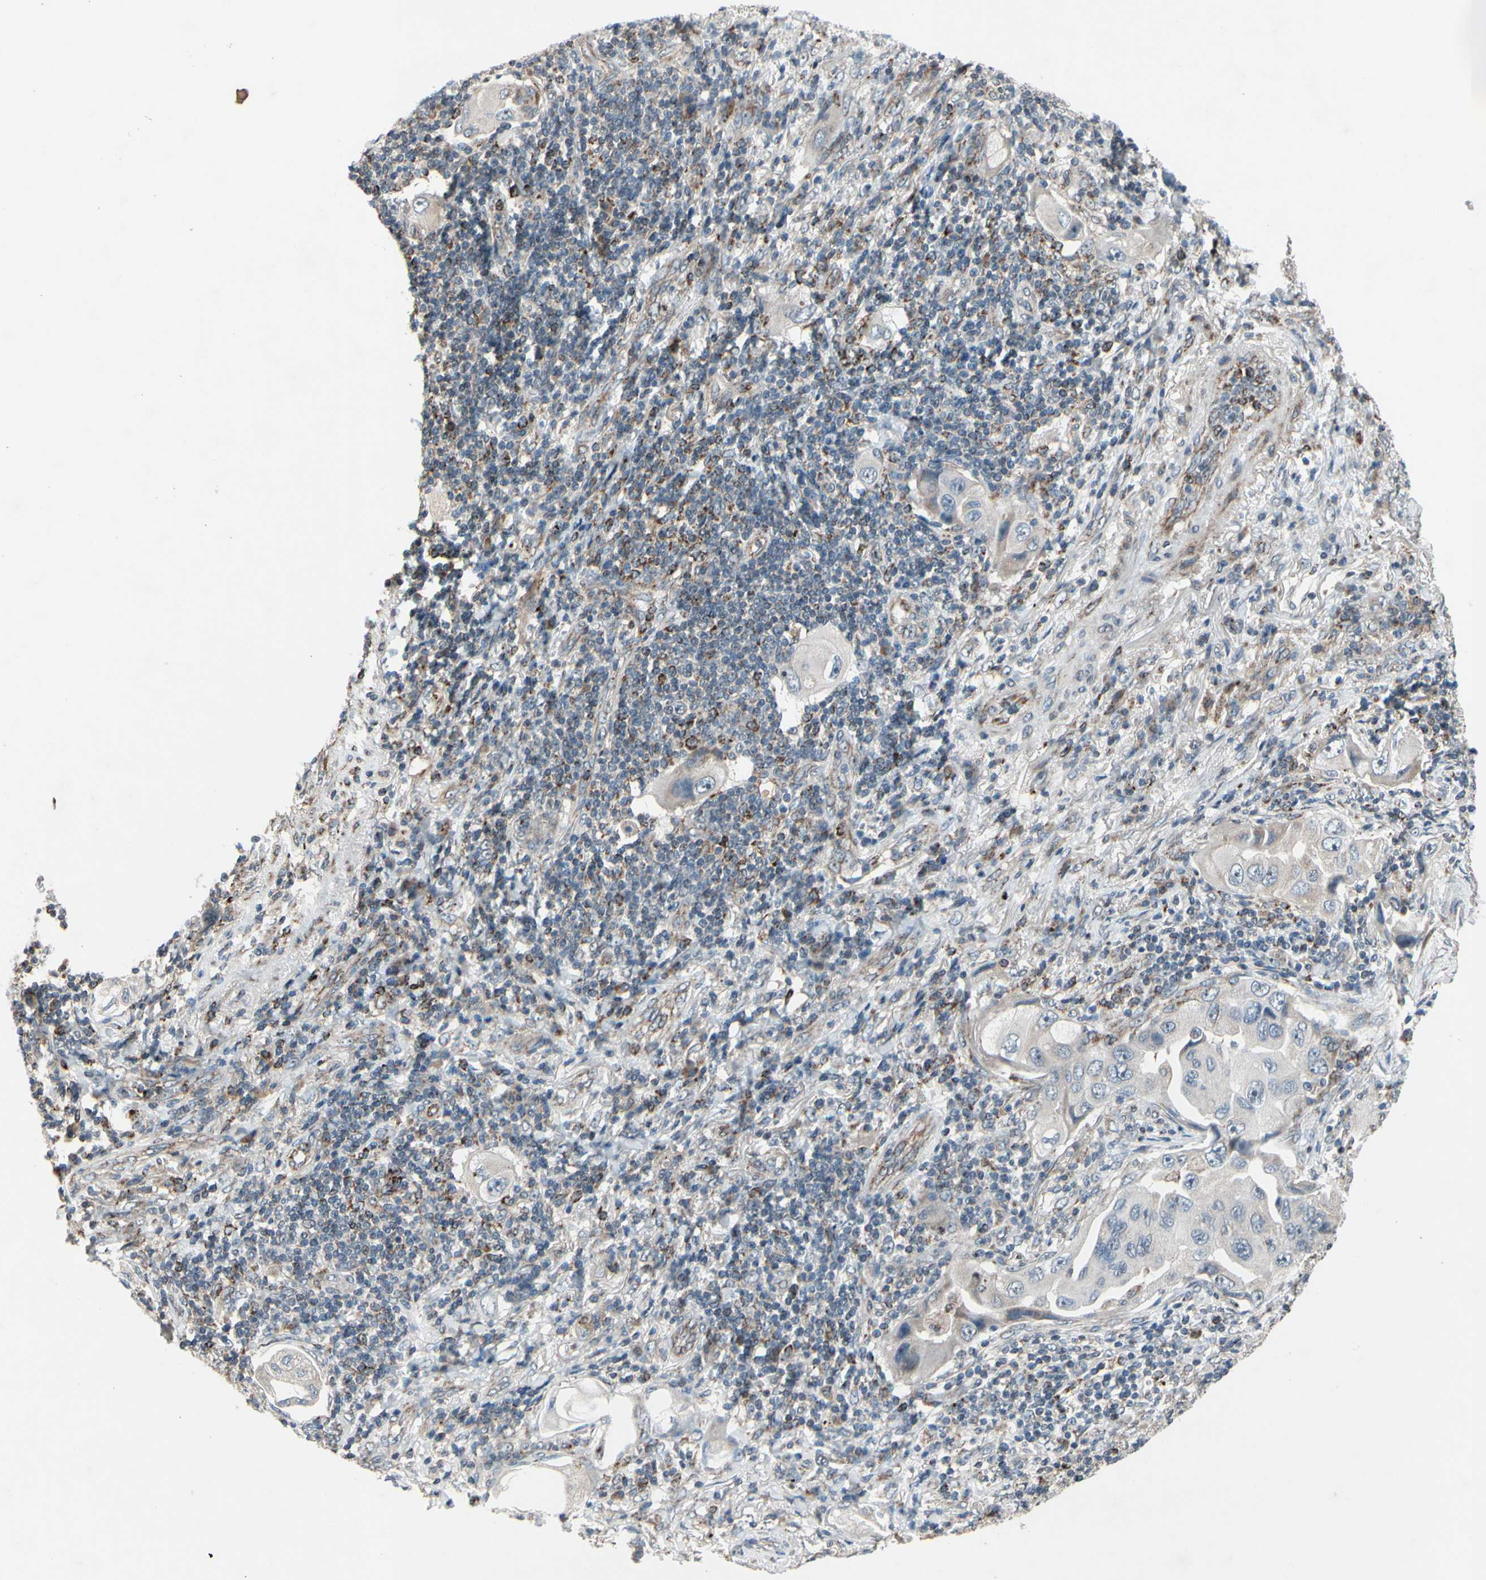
{"staining": {"intensity": "weak", "quantity": ">75%", "location": "cytoplasmic/membranous"}, "tissue": "lung cancer", "cell_type": "Tumor cells", "image_type": "cancer", "snomed": [{"axis": "morphology", "description": "Adenocarcinoma, NOS"}, {"axis": "topography", "description": "Lung"}], "caption": "This is a micrograph of immunohistochemistry (IHC) staining of lung adenocarcinoma, which shows weak positivity in the cytoplasmic/membranous of tumor cells.", "gene": "CPT1A", "patient": {"sex": "female", "age": 65}}